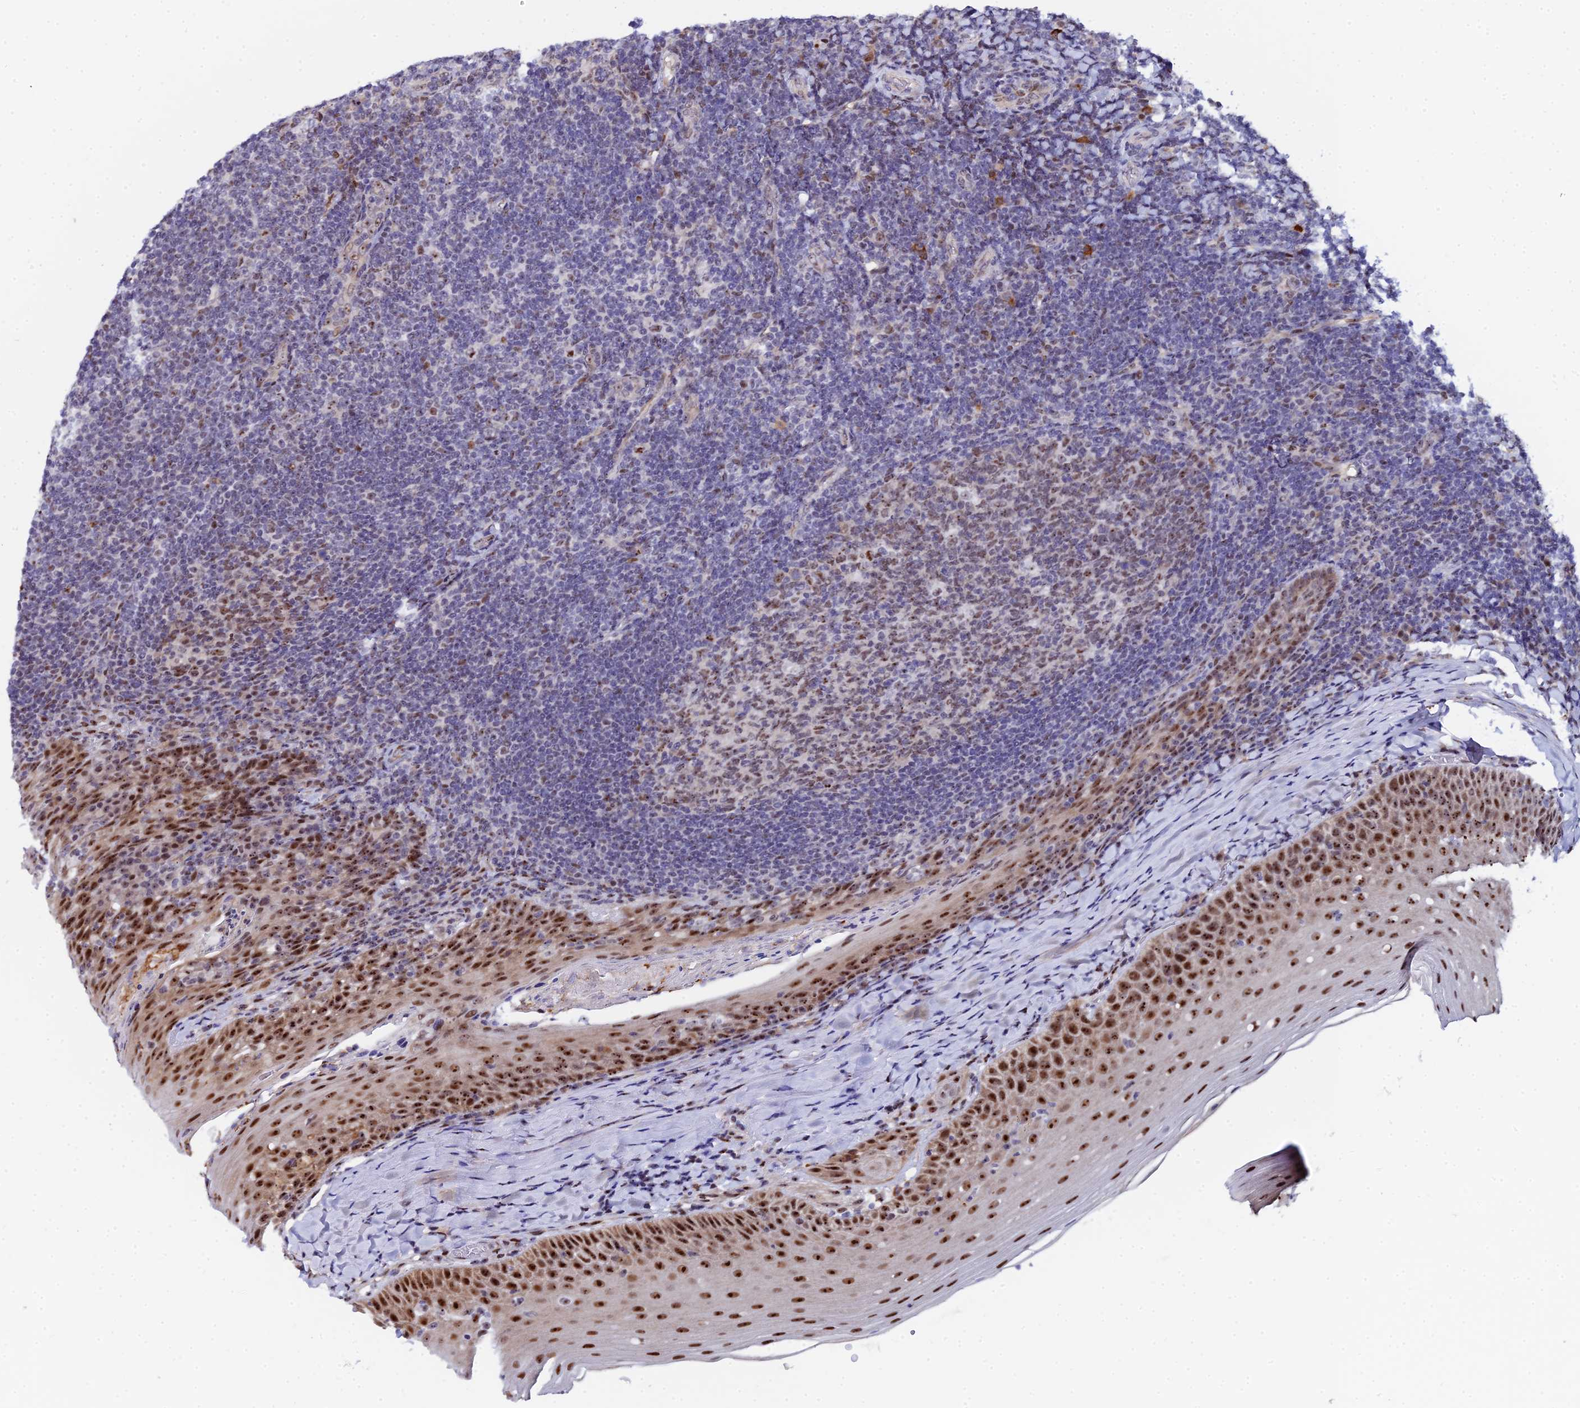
{"staining": {"intensity": "moderate", "quantity": "25%-75%", "location": "nuclear"}, "tissue": "tonsil", "cell_type": "Germinal center cells", "image_type": "normal", "snomed": [{"axis": "morphology", "description": "Normal tissue, NOS"}, {"axis": "topography", "description": "Tonsil"}], "caption": "Germinal center cells demonstrate medium levels of moderate nuclear positivity in about 25%-75% of cells in unremarkable tonsil. The protein is stained brown, and the nuclei are stained in blue (DAB IHC with brightfield microscopy, high magnification).", "gene": "TIFA", "patient": {"sex": "female", "age": 10}}